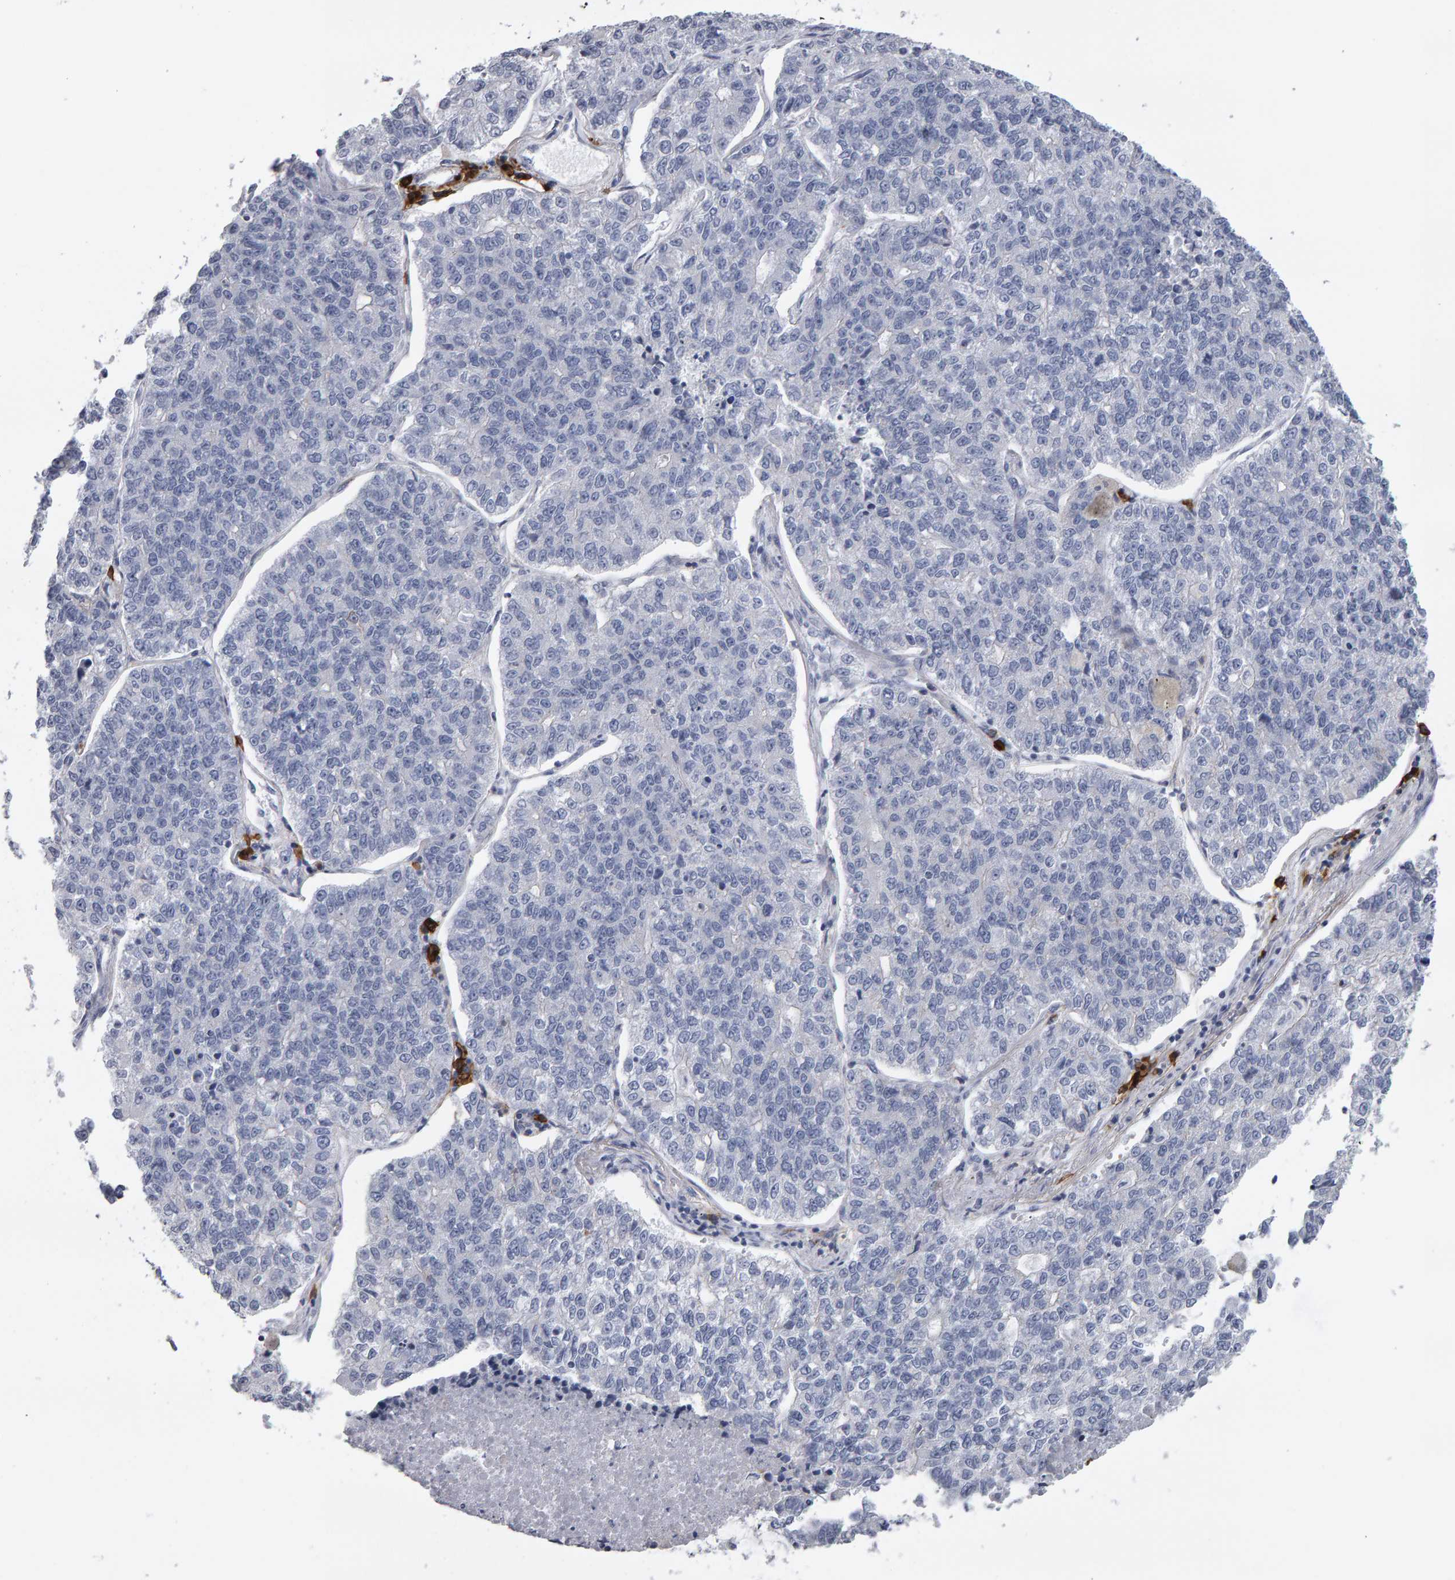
{"staining": {"intensity": "negative", "quantity": "none", "location": "none"}, "tissue": "lung cancer", "cell_type": "Tumor cells", "image_type": "cancer", "snomed": [{"axis": "morphology", "description": "Adenocarcinoma, NOS"}, {"axis": "topography", "description": "Lung"}], "caption": "Protein analysis of lung cancer shows no significant positivity in tumor cells.", "gene": "CD38", "patient": {"sex": "male", "age": 49}}